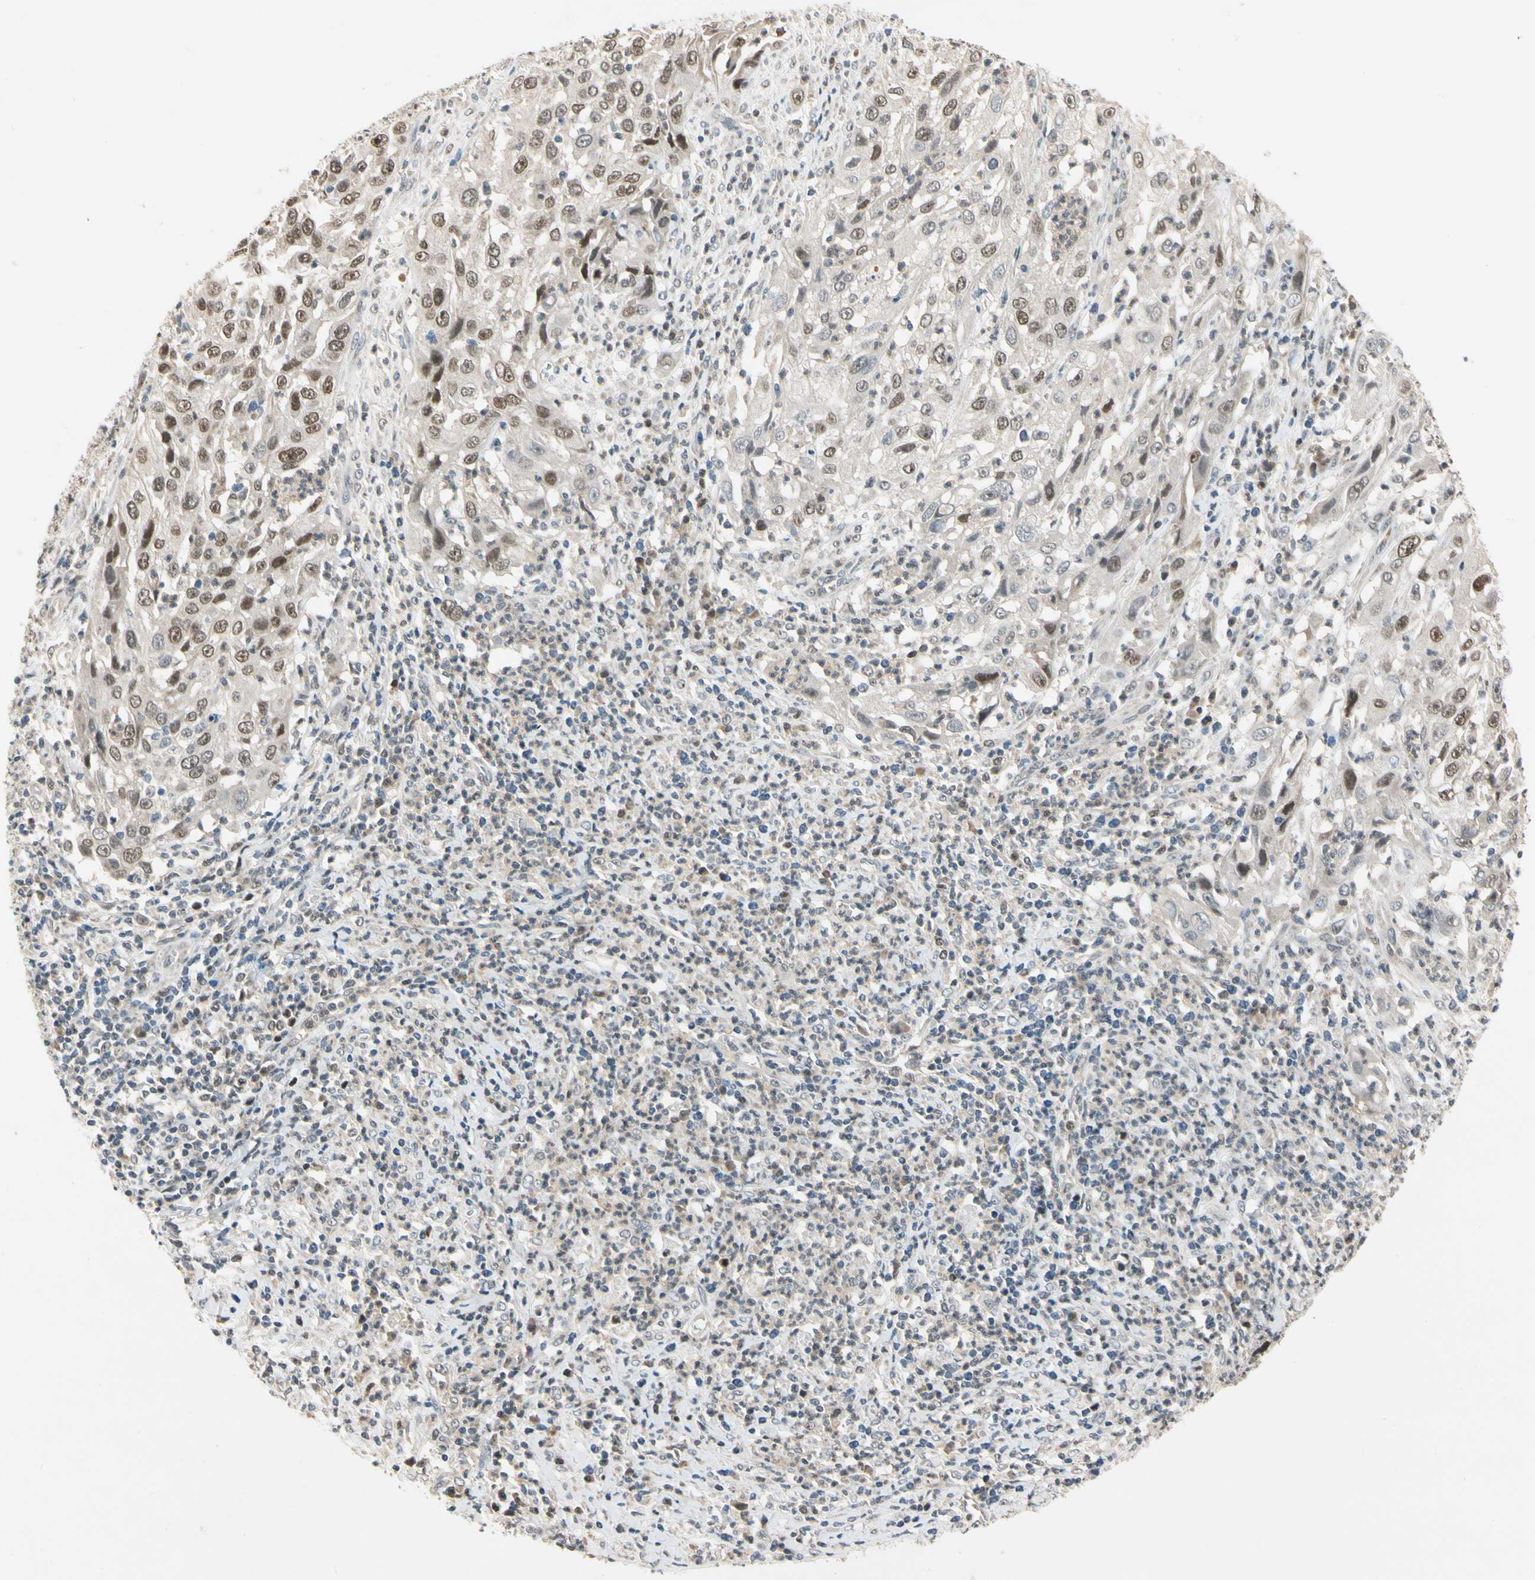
{"staining": {"intensity": "moderate", "quantity": ">75%", "location": "nuclear"}, "tissue": "cervical cancer", "cell_type": "Tumor cells", "image_type": "cancer", "snomed": [{"axis": "morphology", "description": "Squamous cell carcinoma, NOS"}, {"axis": "topography", "description": "Cervix"}], "caption": "Immunohistochemical staining of human cervical cancer shows moderate nuclear protein staining in about >75% of tumor cells. (Stains: DAB in brown, nuclei in blue, Microscopy: brightfield microscopy at high magnification).", "gene": "RIOX2", "patient": {"sex": "female", "age": 32}}